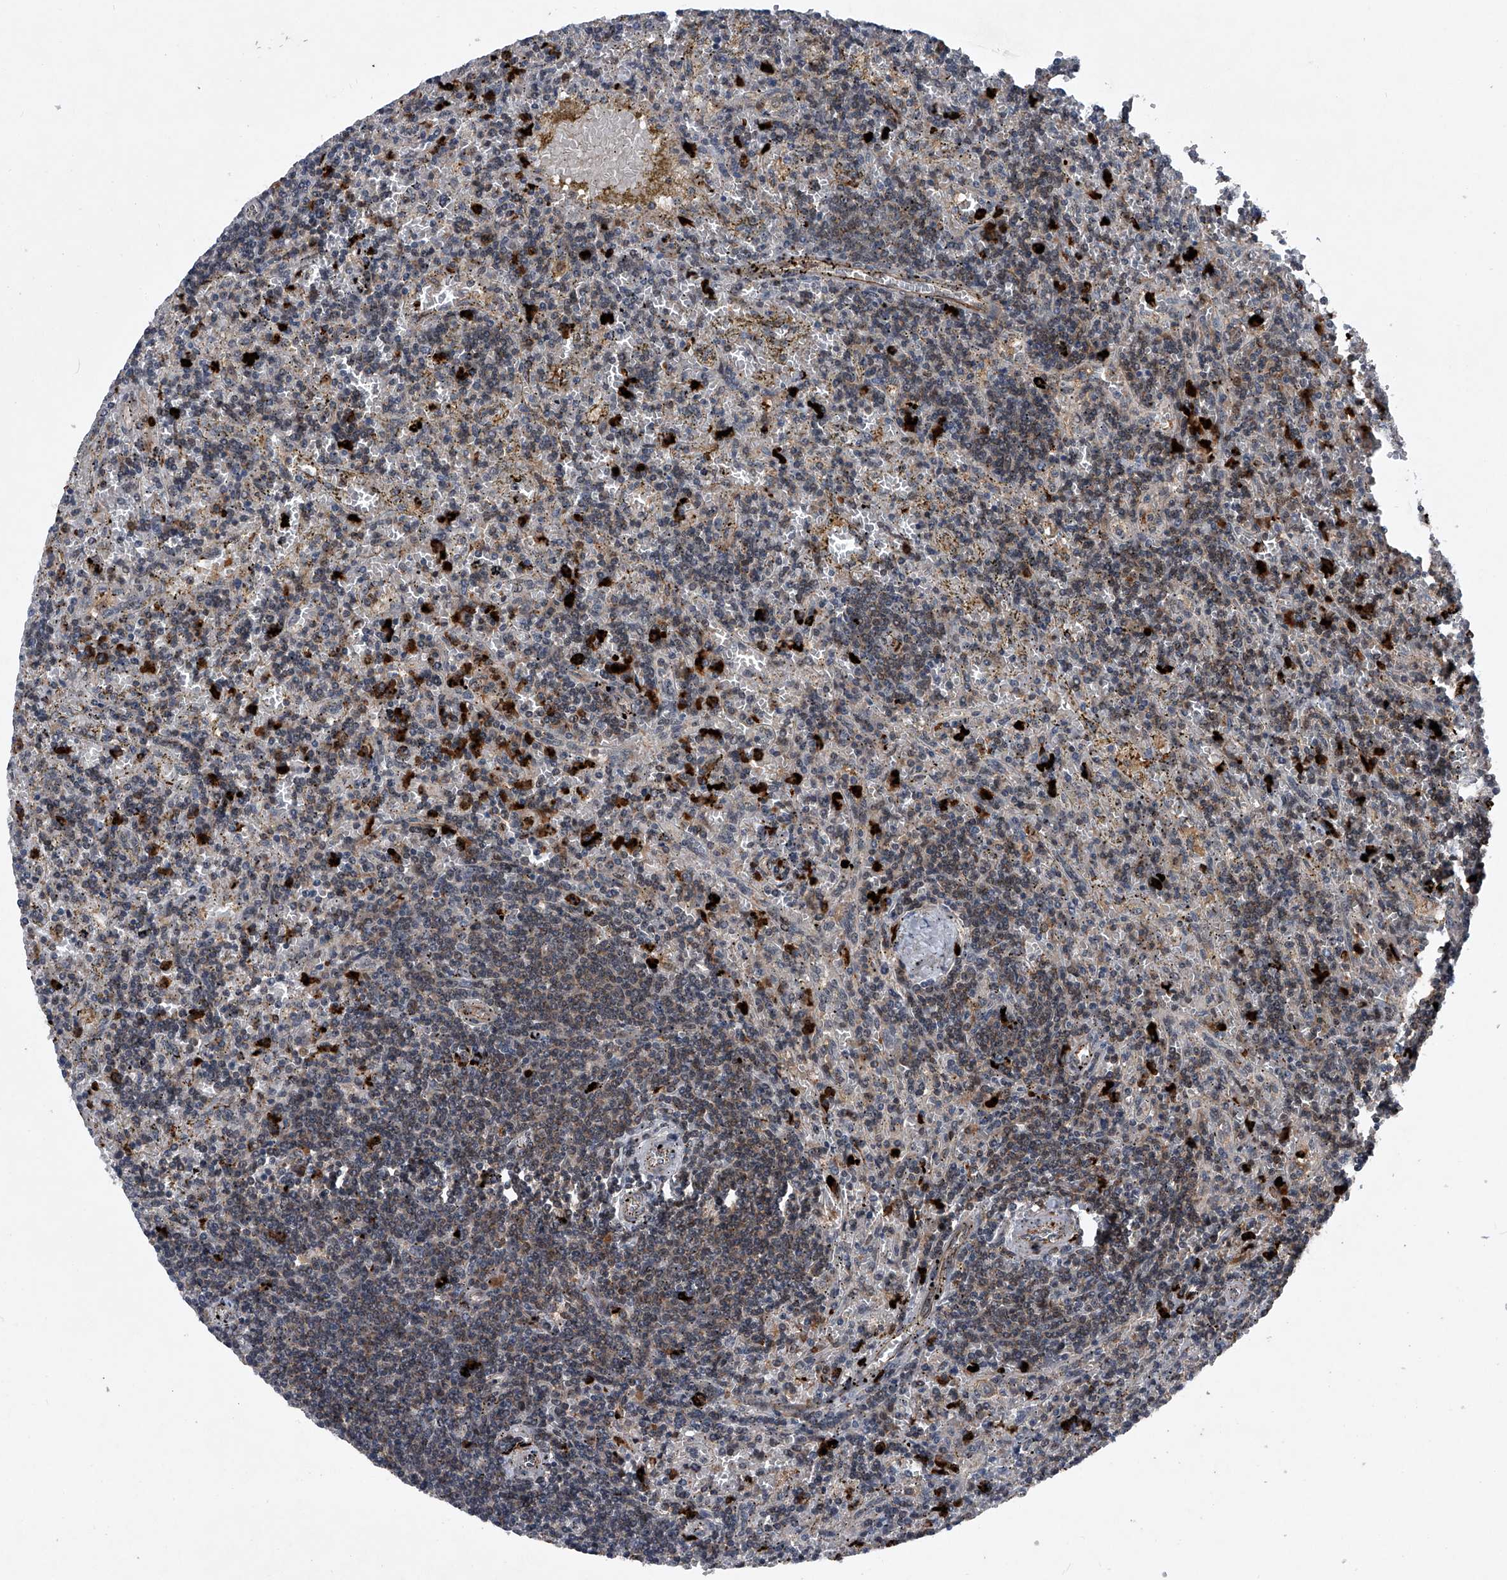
{"staining": {"intensity": "weak", "quantity": "<25%", "location": "cytoplasmic/membranous"}, "tissue": "lymphoma", "cell_type": "Tumor cells", "image_type": "cancer", "snomed": [{"axis": "morphology", "description": "Malignant lymphoma, non-Hodgkin's type, Low grade"}, {"axis": "topography", "description": "Spleen"}], "caption": "This is a micrograph of immunohistochemistry (IHC) staining of lymphoma, which shows no staining in tumor cells. (Brightfield microscopy of DAB (3,3'-diaminobenzidine) IHC at high magnification).", "gene": "MAPKAP1", "patient": {"sex": "male", "age": 76}}